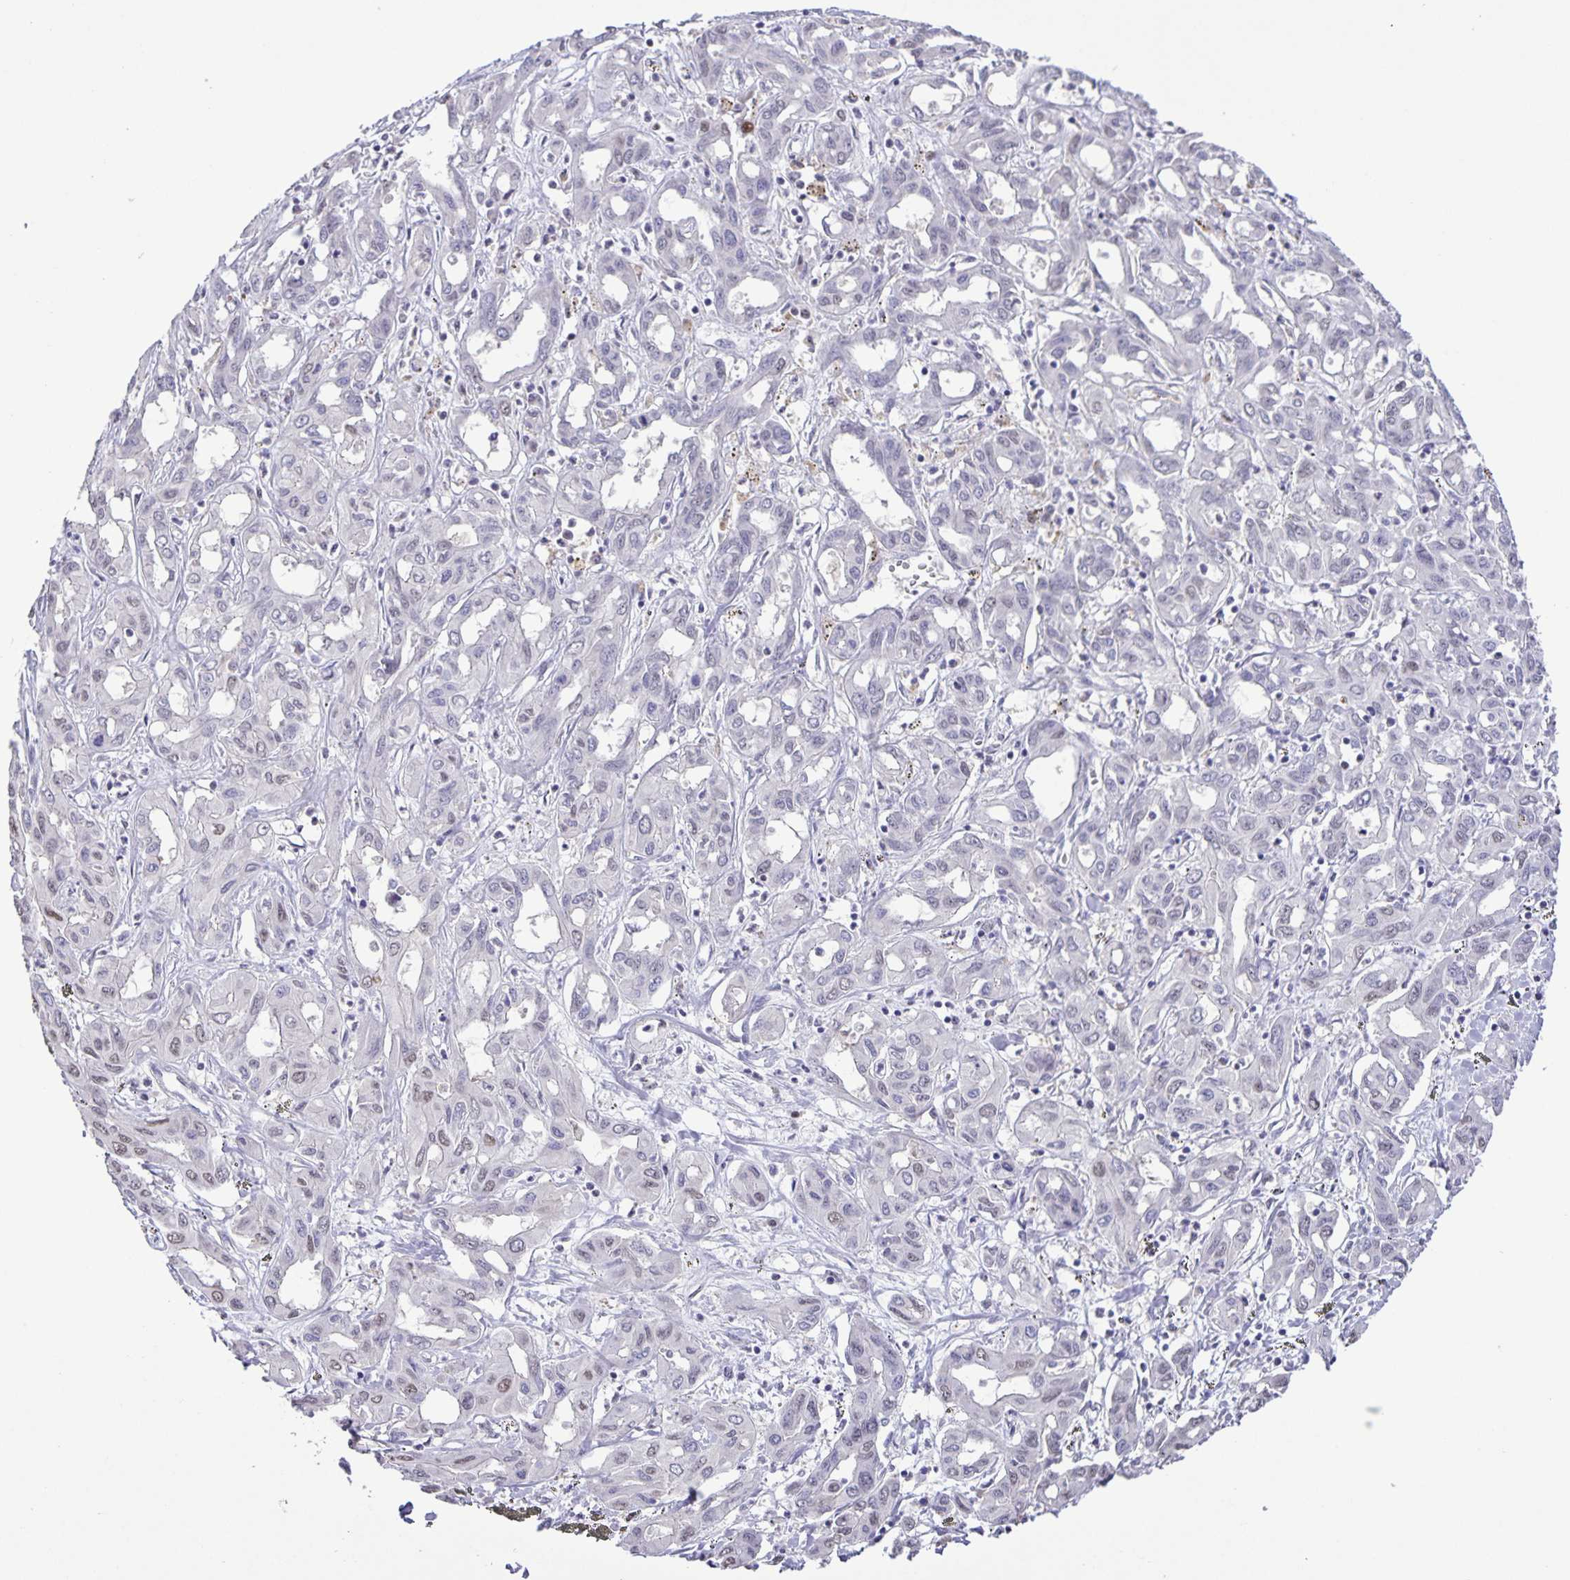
{"staining": {"intensity": "negative", "quantity": "none", "location": "none"}, "tissue": "liver cancer", "cell_type": "Tumor cells", "image_type": "cancer", "snomed": [{"axis": "morphology", "description": "Cholangiocarcinoma"}, {"axis": "topography", "description": "Liver"}], "caption": "The image shows no staining of tumor cells in liver cancer (cholangiocarcinoma).", "gene": "ONECUT2", "patient": {"sex": "female", "age": 60}}